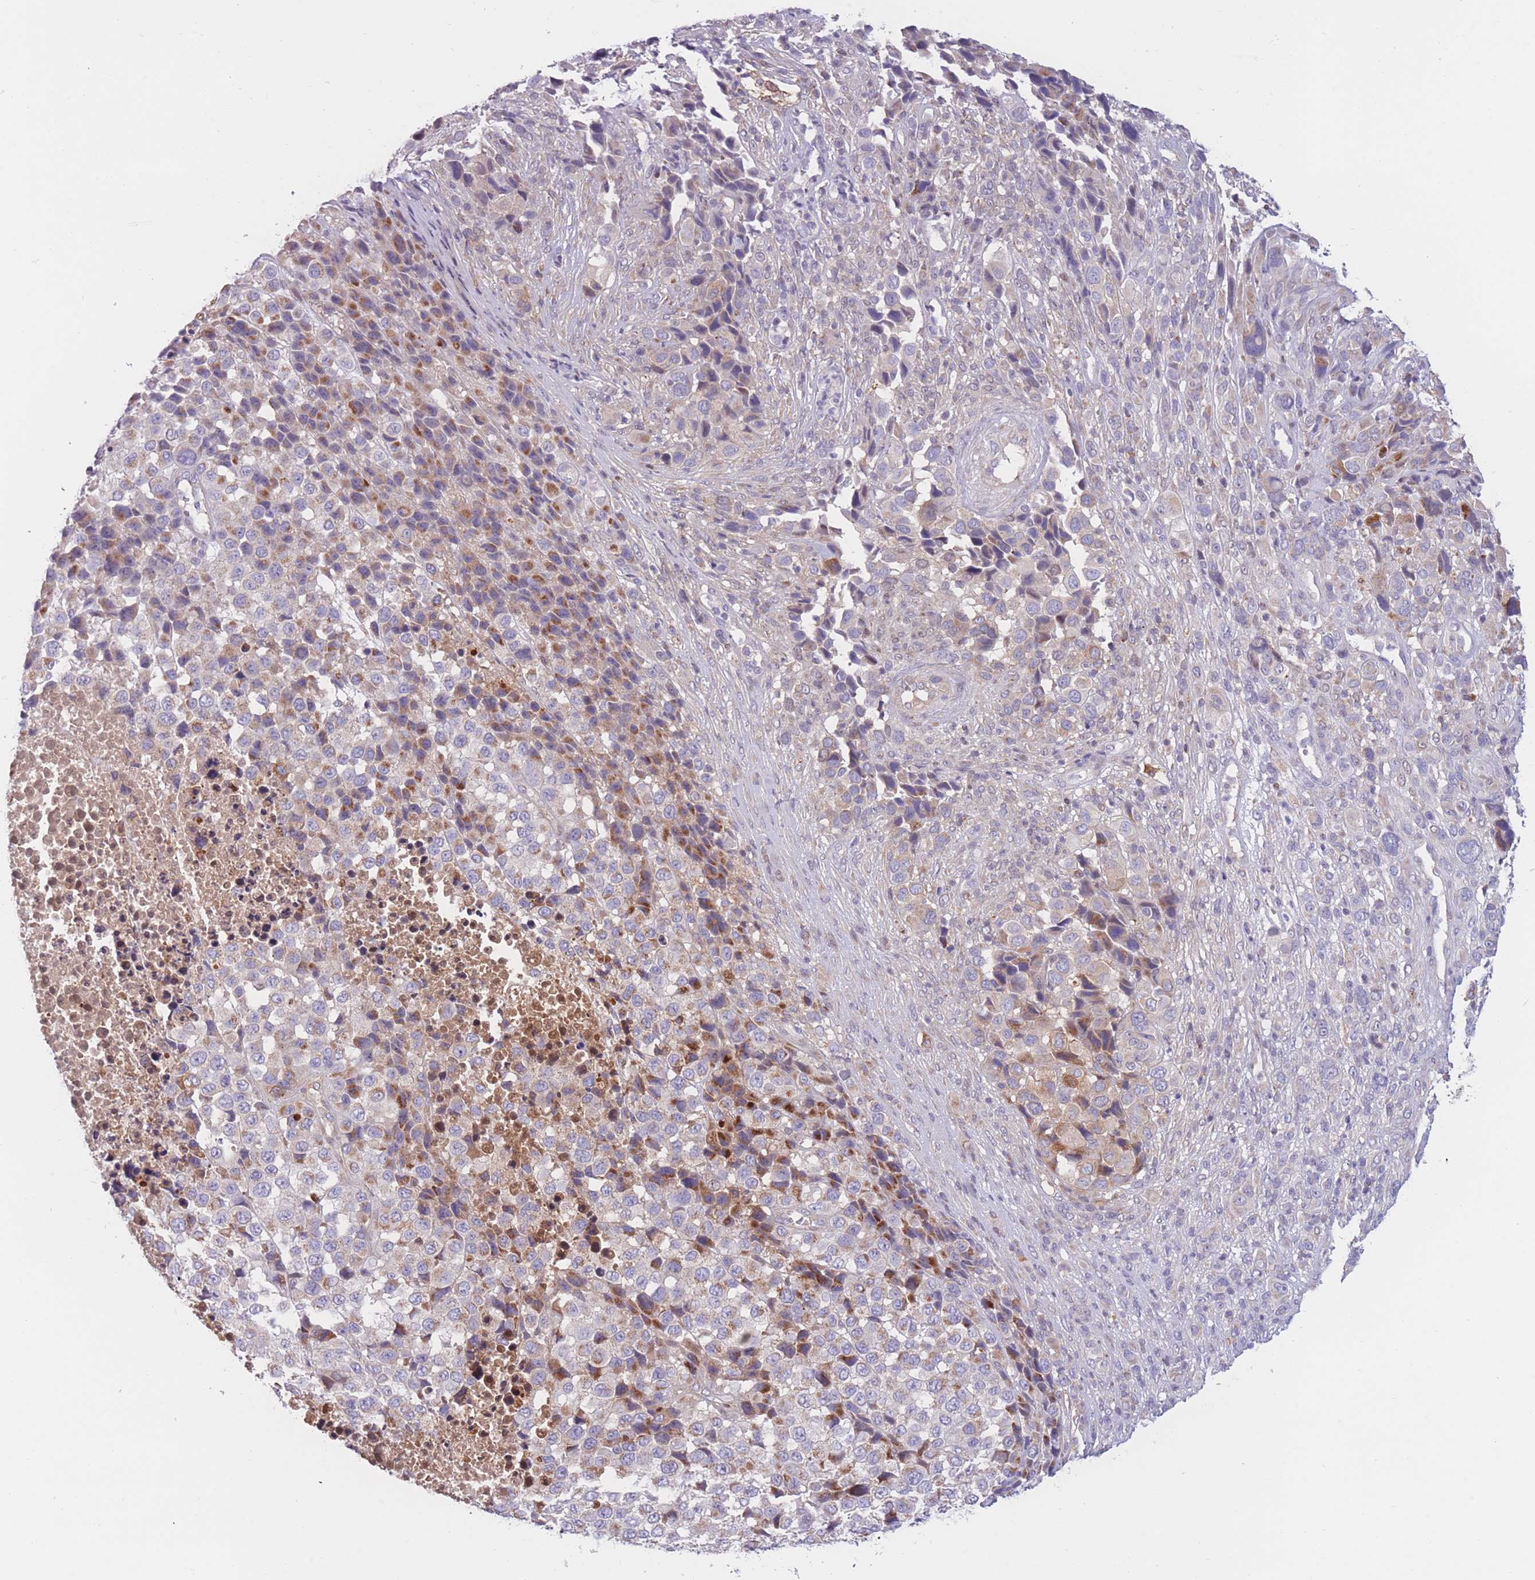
{"staining": {"intensity": "weak", "quantity": "<25%", "location": "cytoplasmic/membranous"}, "tissue": "melanoma", "cell_type": "Tumor cells", "image_type": "cancer", "snomed": [{"axis": "morphology", "description": "Malignant melanoma, NOS"}, {"axis": "topography", "description": "Skin of trunk"}], "caption": "Photomicrograph shows no significant protein positivity in tumor cells of melanoma. (DAB (3,3'-diaminobenzidine) immunohistochemistry (IHC) visualized using brightfield microscopy, high magnification).", "gene": "PDE4A", "patient": {"sex": "male", "age": 71}}